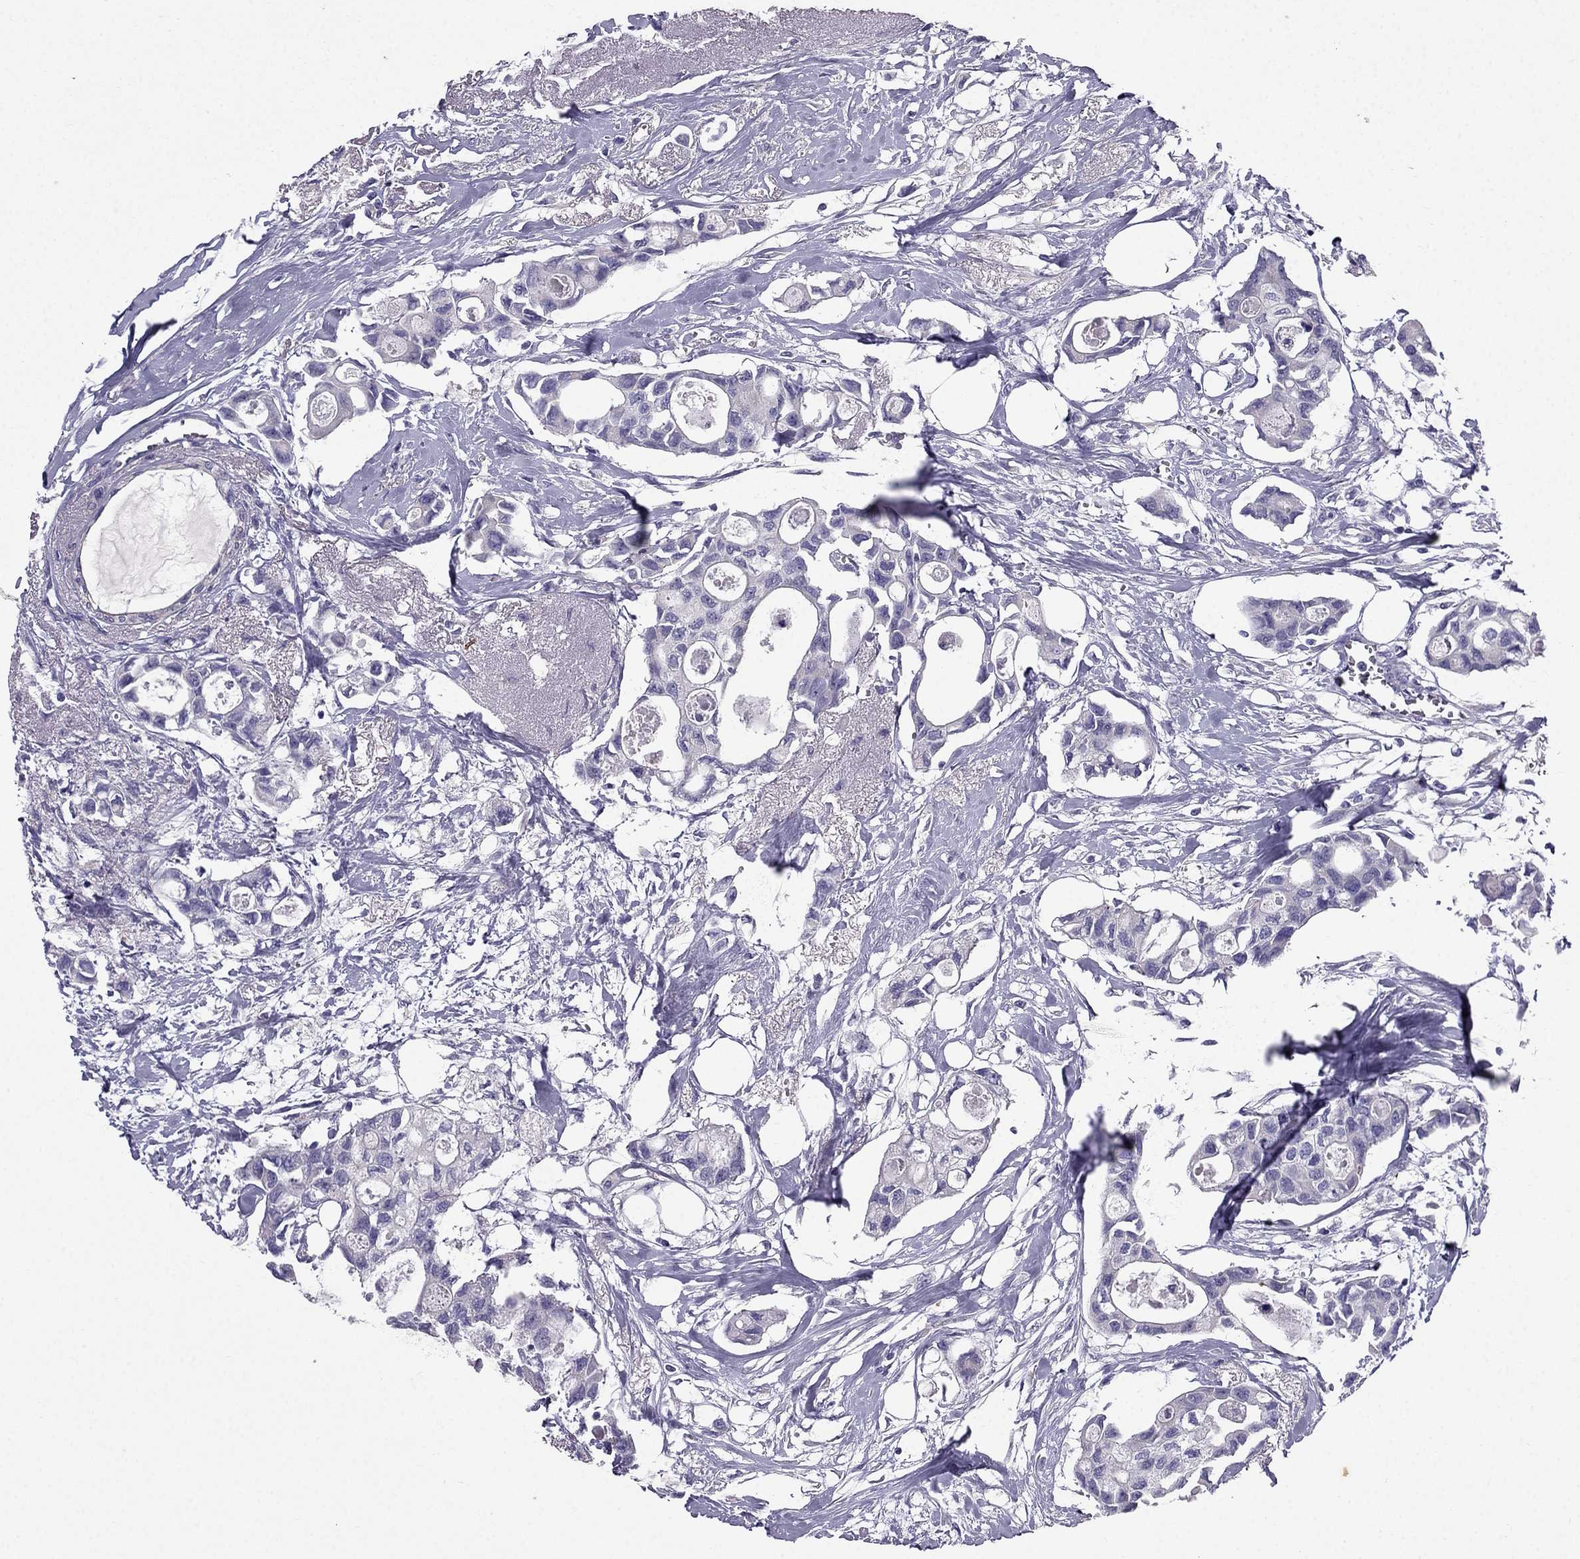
{"staining": {"intensity": "negative", "quantity": "none", "location": "none"}, "tissue": "breast cancer", "cell_type": "Tumor cells", "image_type": "cancer", "snomed": [{"axis": "morphology", "description": "Duct carcinoma"}, {"axis": "topography", "description": "Breast"}], "caption": "Immunohistochemistry of human breast cancer exhibits no staining in tumor cells.", "gene": "SYT5", "patient": {"sex": "female", "age": 83}}